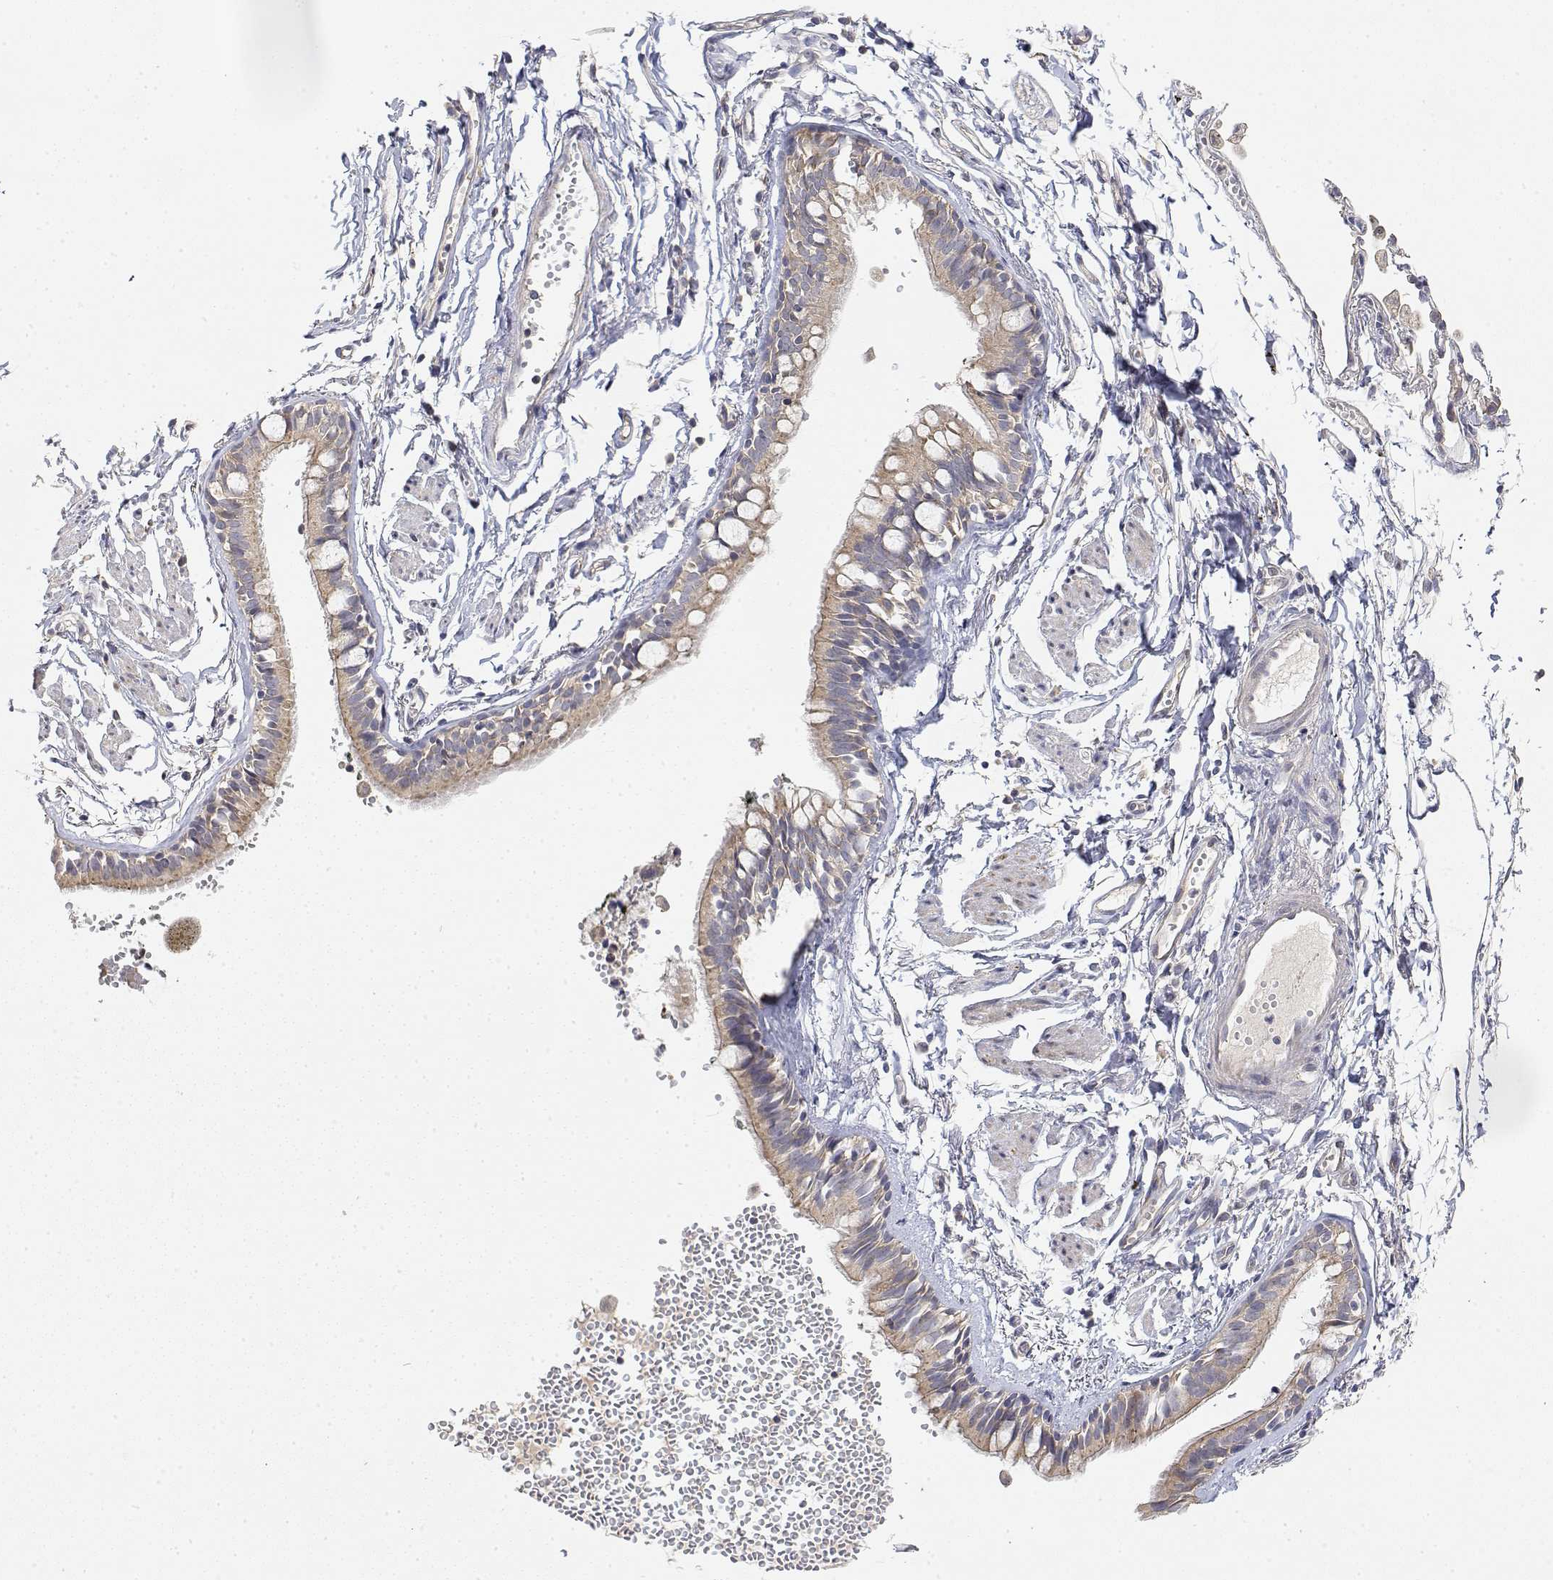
{"staining": {"intensity": "weak", "quantity": ">75%", "location": "cytoplasmic/membranous"}, "tissue": "bronchus", "cell_type": "Respiratory epithelial cells", "image_type": "normal", "snomed": [{"axis": "morphology", "description": "Normal tissue, NOS"}, {"axis": "topography", "description": "Cartilage tissue"}, {"axis": "topography", "description": "Bronchus"}], "caption": "Immunohistochemical staining of unremarkable bronchus demonstrates >75% levels of weak cytoplasmic/membranous protein expression in about >75% of respiratory epithelial cells. Nuclei are stained in blue.", "gene": "LONRF3", "patient": {"sex": "female", "age": 59}}